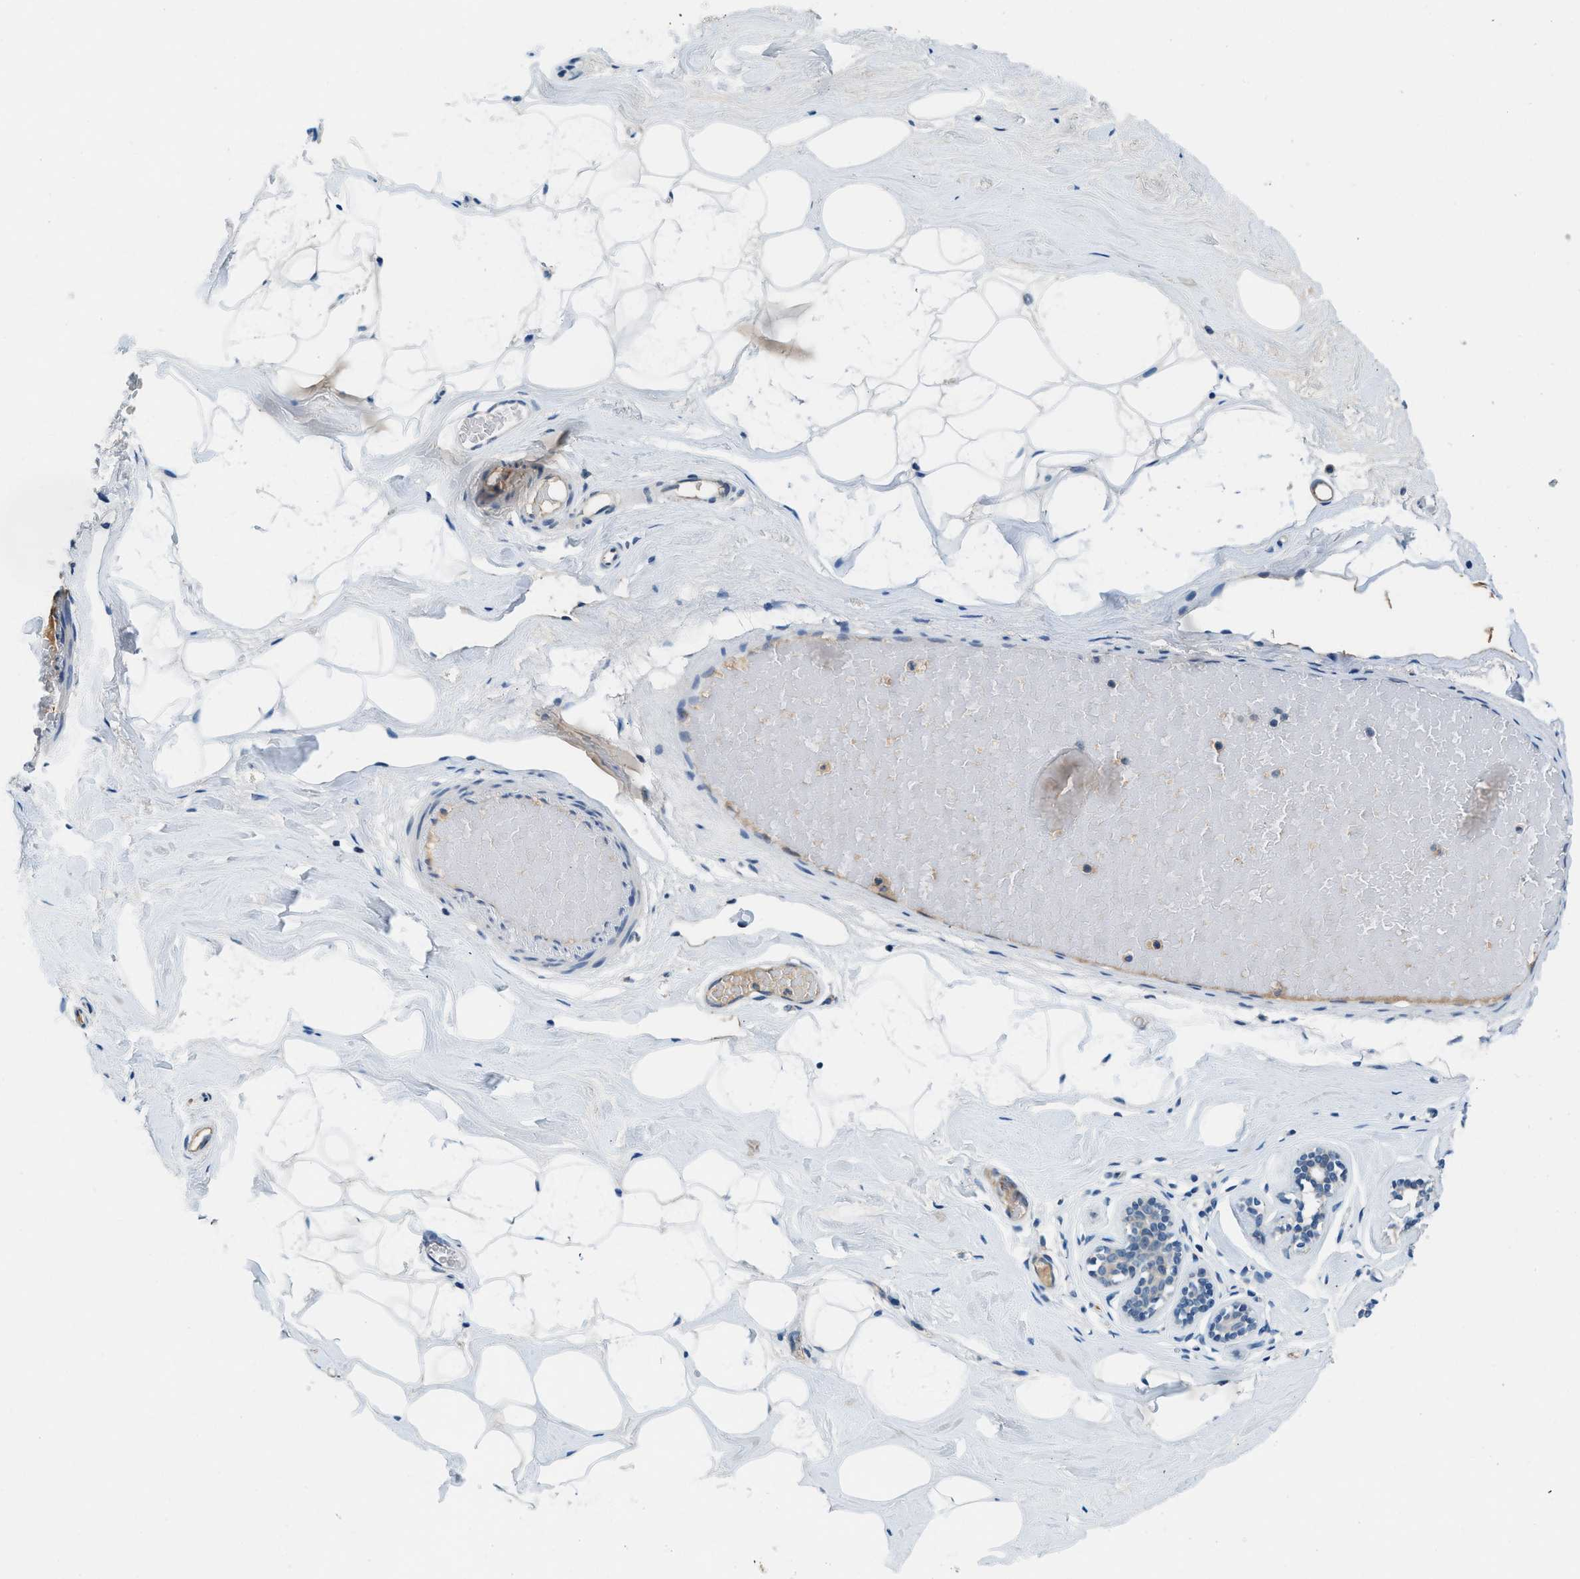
{"staining": {"intensity": "negative", "quantity": "none", "location": "none"}, "tissue": "breast", "cell_type": "Adipocytes", "image_type": "normal", "snomed": [{"axis": "morphology", "description": "Normal tissue, NOS"}, {"axis": "topography", "description": "Breast"}], "caption": "The IHC image has no significant expression in adipocytes of breast. The staining was performed using DAB (3,3'-diaminobenzidine) to visualize the protein expression in brown, while the nuclei were stained in blue with hematoxylin (Magnification: 20x).", "gene": "BCAP31", "patient": {"sex": "female", "age": 75}}